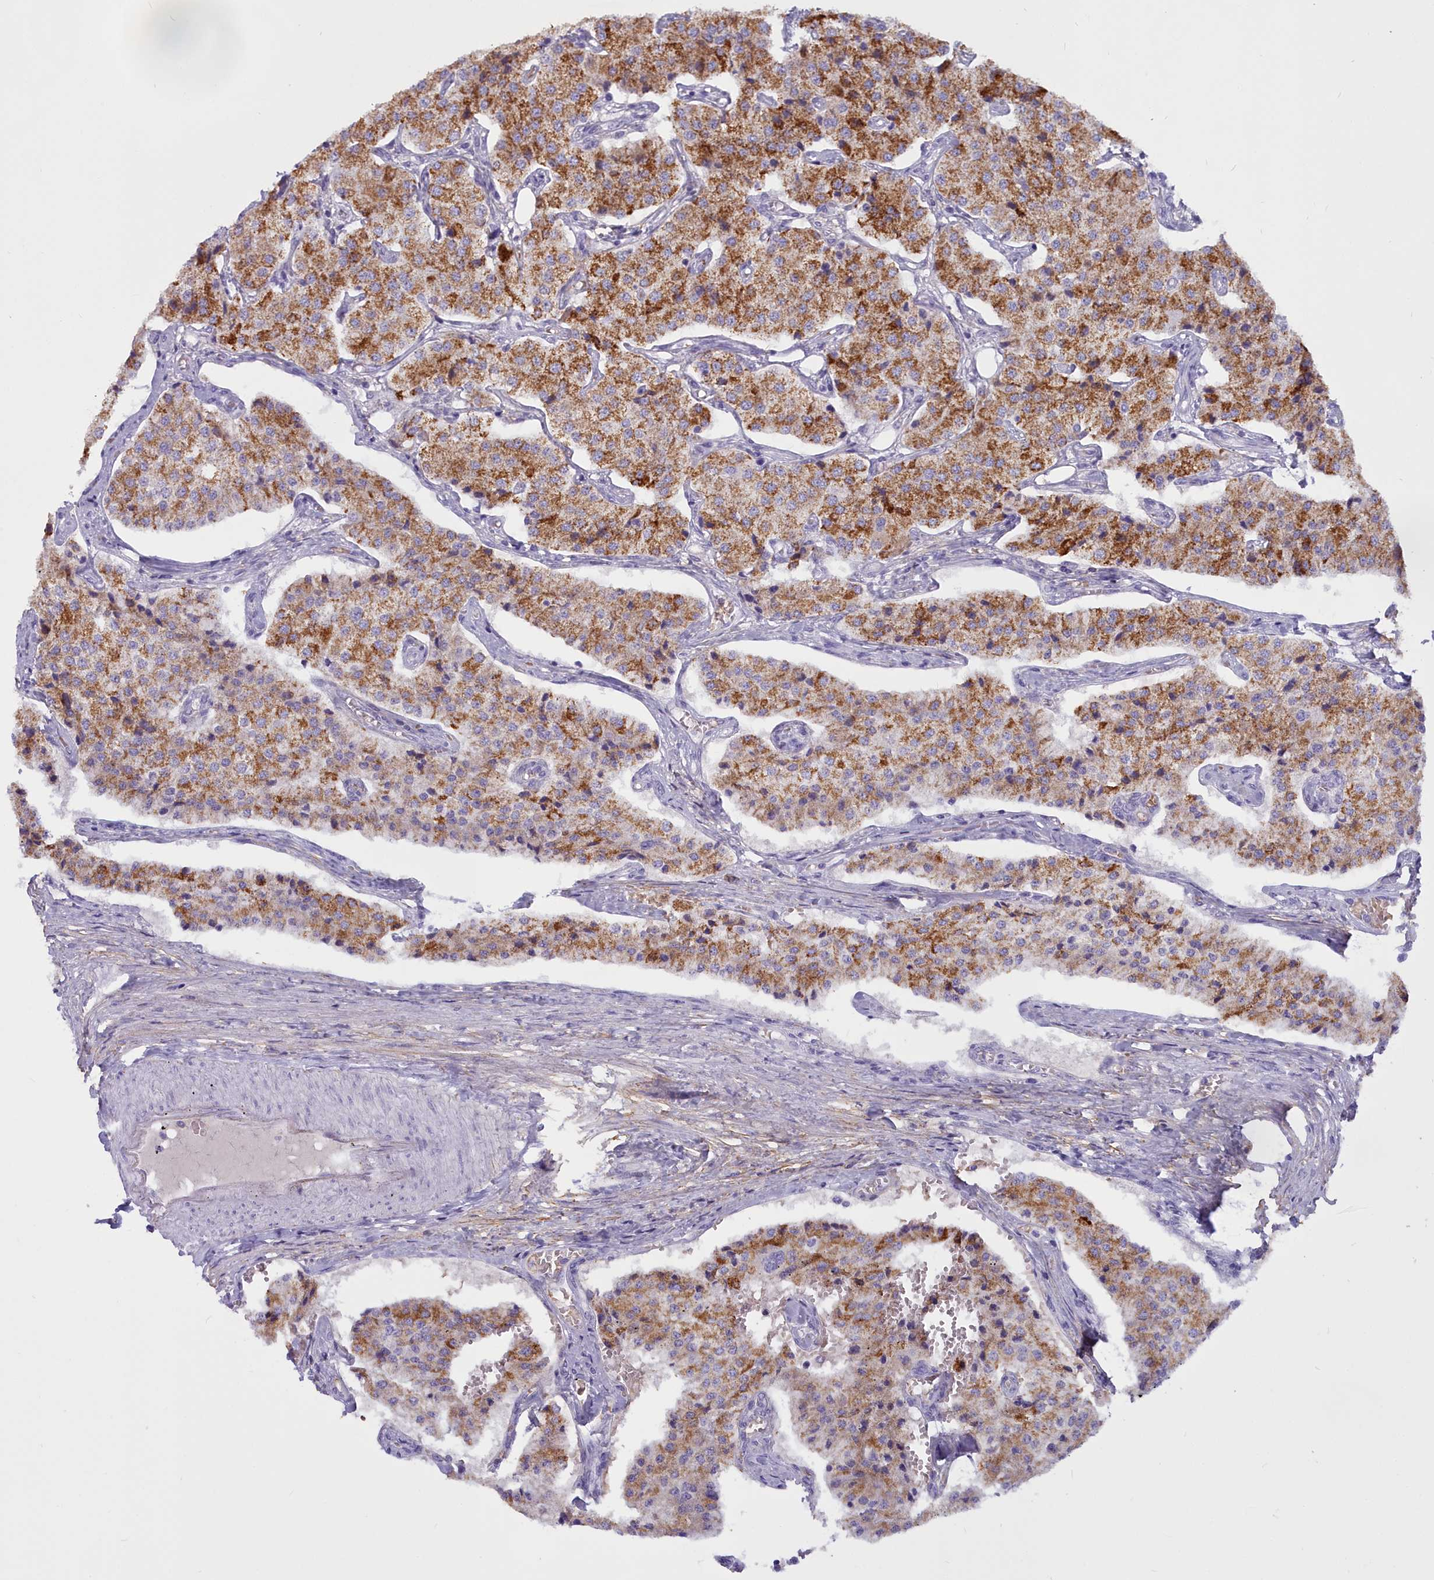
{"staining": {"intensity": "moderate", "quantity": "25%-75%", "location": "cytoplasmic/membranous"}, "tissue": "carcinoid", "cell_type": "Tumor cells", "image_type": "cancer", "snomed": [{"axis": "morphology", "description": "Carcinoid, malignant, NOS"}, {"axis": "topography", "description": "Colon"}], "caption": "Immunohistochemistry (IHC) image of neoplastic tissue: carcinoid stained using immunohistochemistry shows medium levels of moderate protein expression localized specifically in the cytoplasmic/membranous of tumor cells, appearing as a cytoplasmic/membranous brown color.", "gene": "OSTN", "patient": {"sex": "female", "age": 52}}